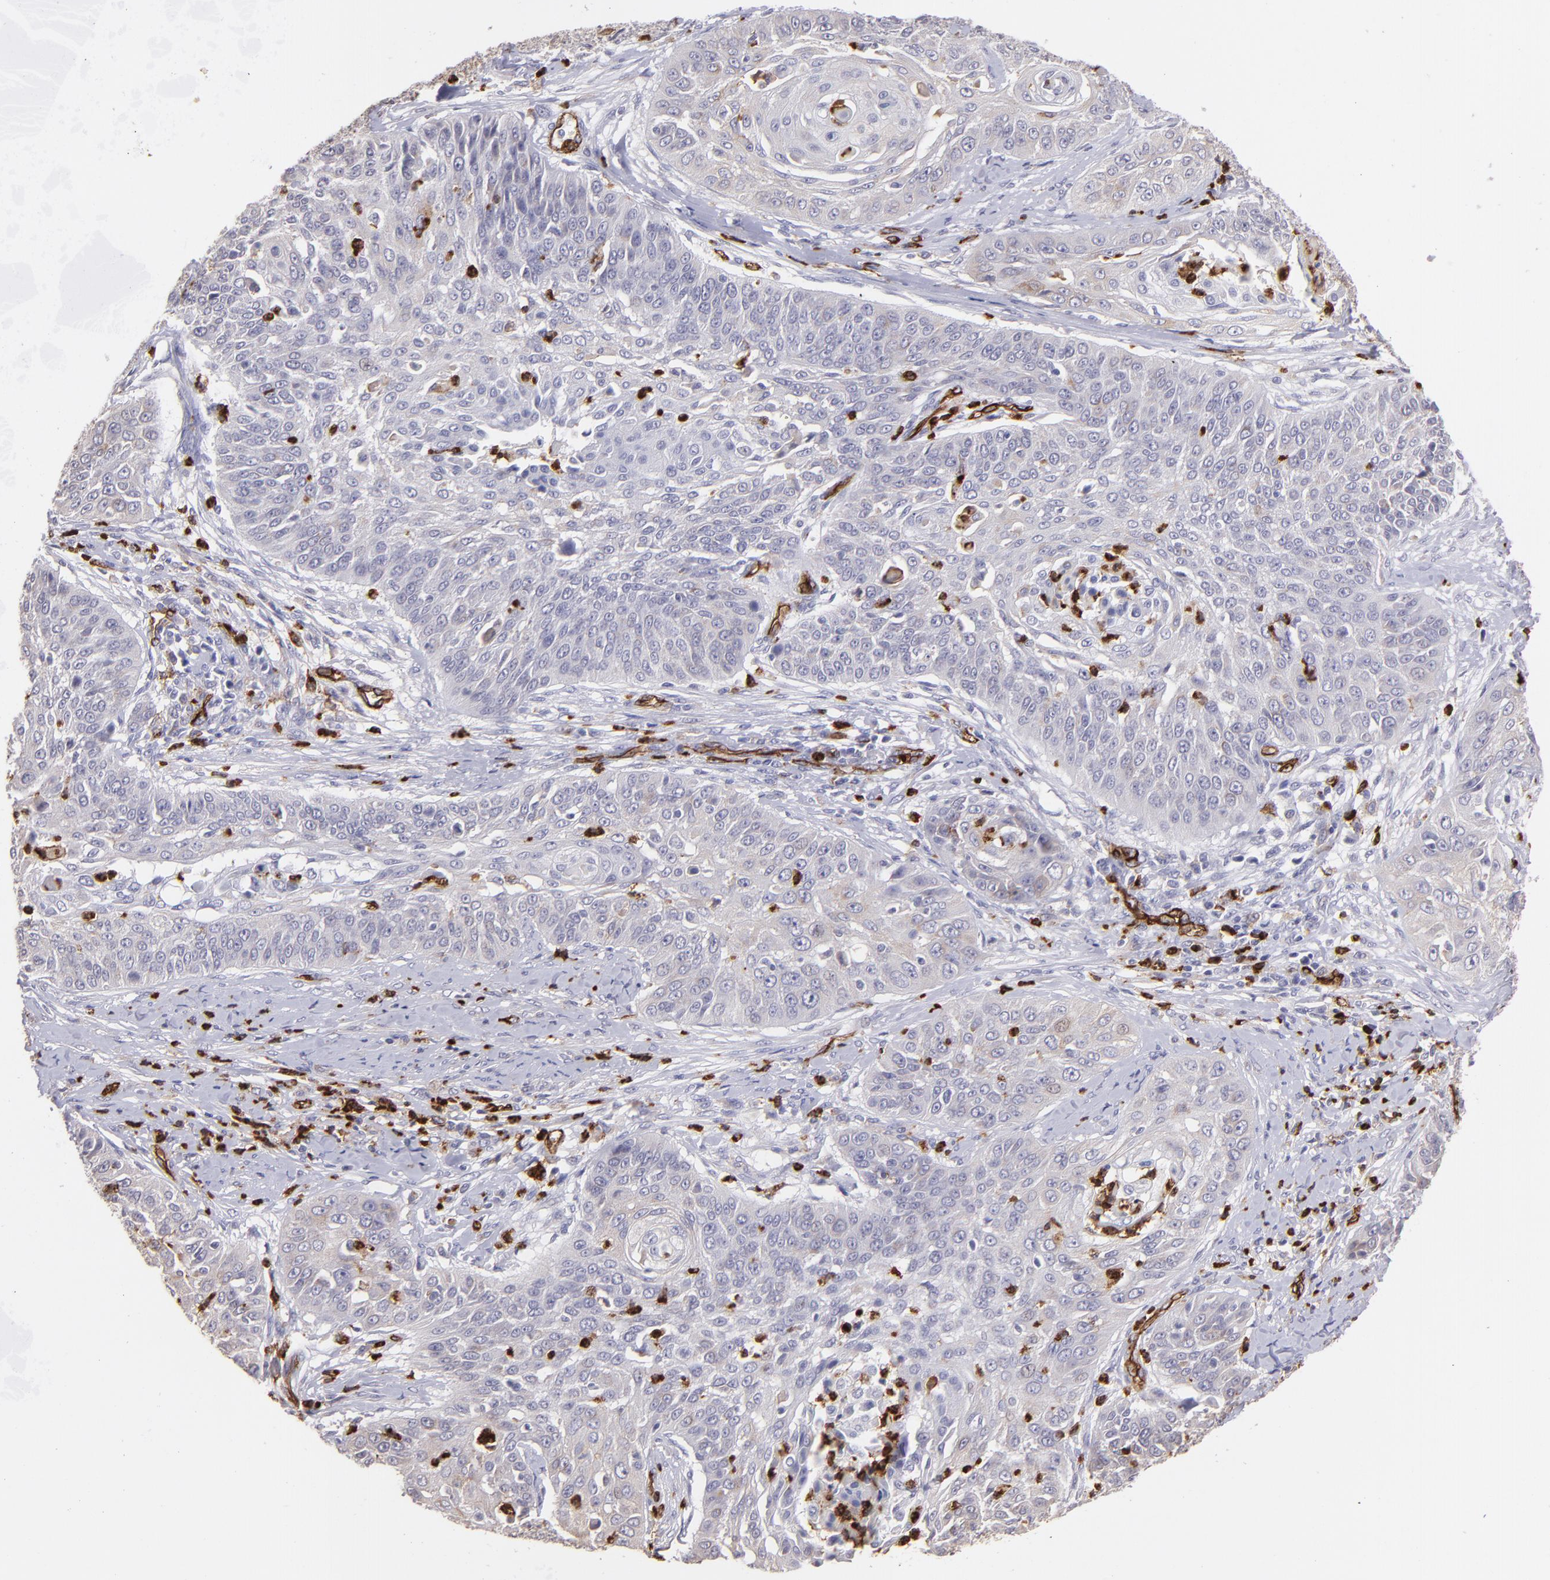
{"staining": {"intensity": "negative", "quantity": "none", "location": "none"}, "tissue": "cervical cancer", "cell_type": "Tumor cells", "image_type": "cancer", "snomed": [{"axis": "morphology", "description": "Squamous cell carcinoma, NOS"}, {"axis": "topography", "description": "Cervix"}], "caption": "Immunohistochemical staining of cervical cancer exhibits no significant positivity in tumor cells.", "gene": "DYSF", "patient": {"sex": "female", "age": 64}}